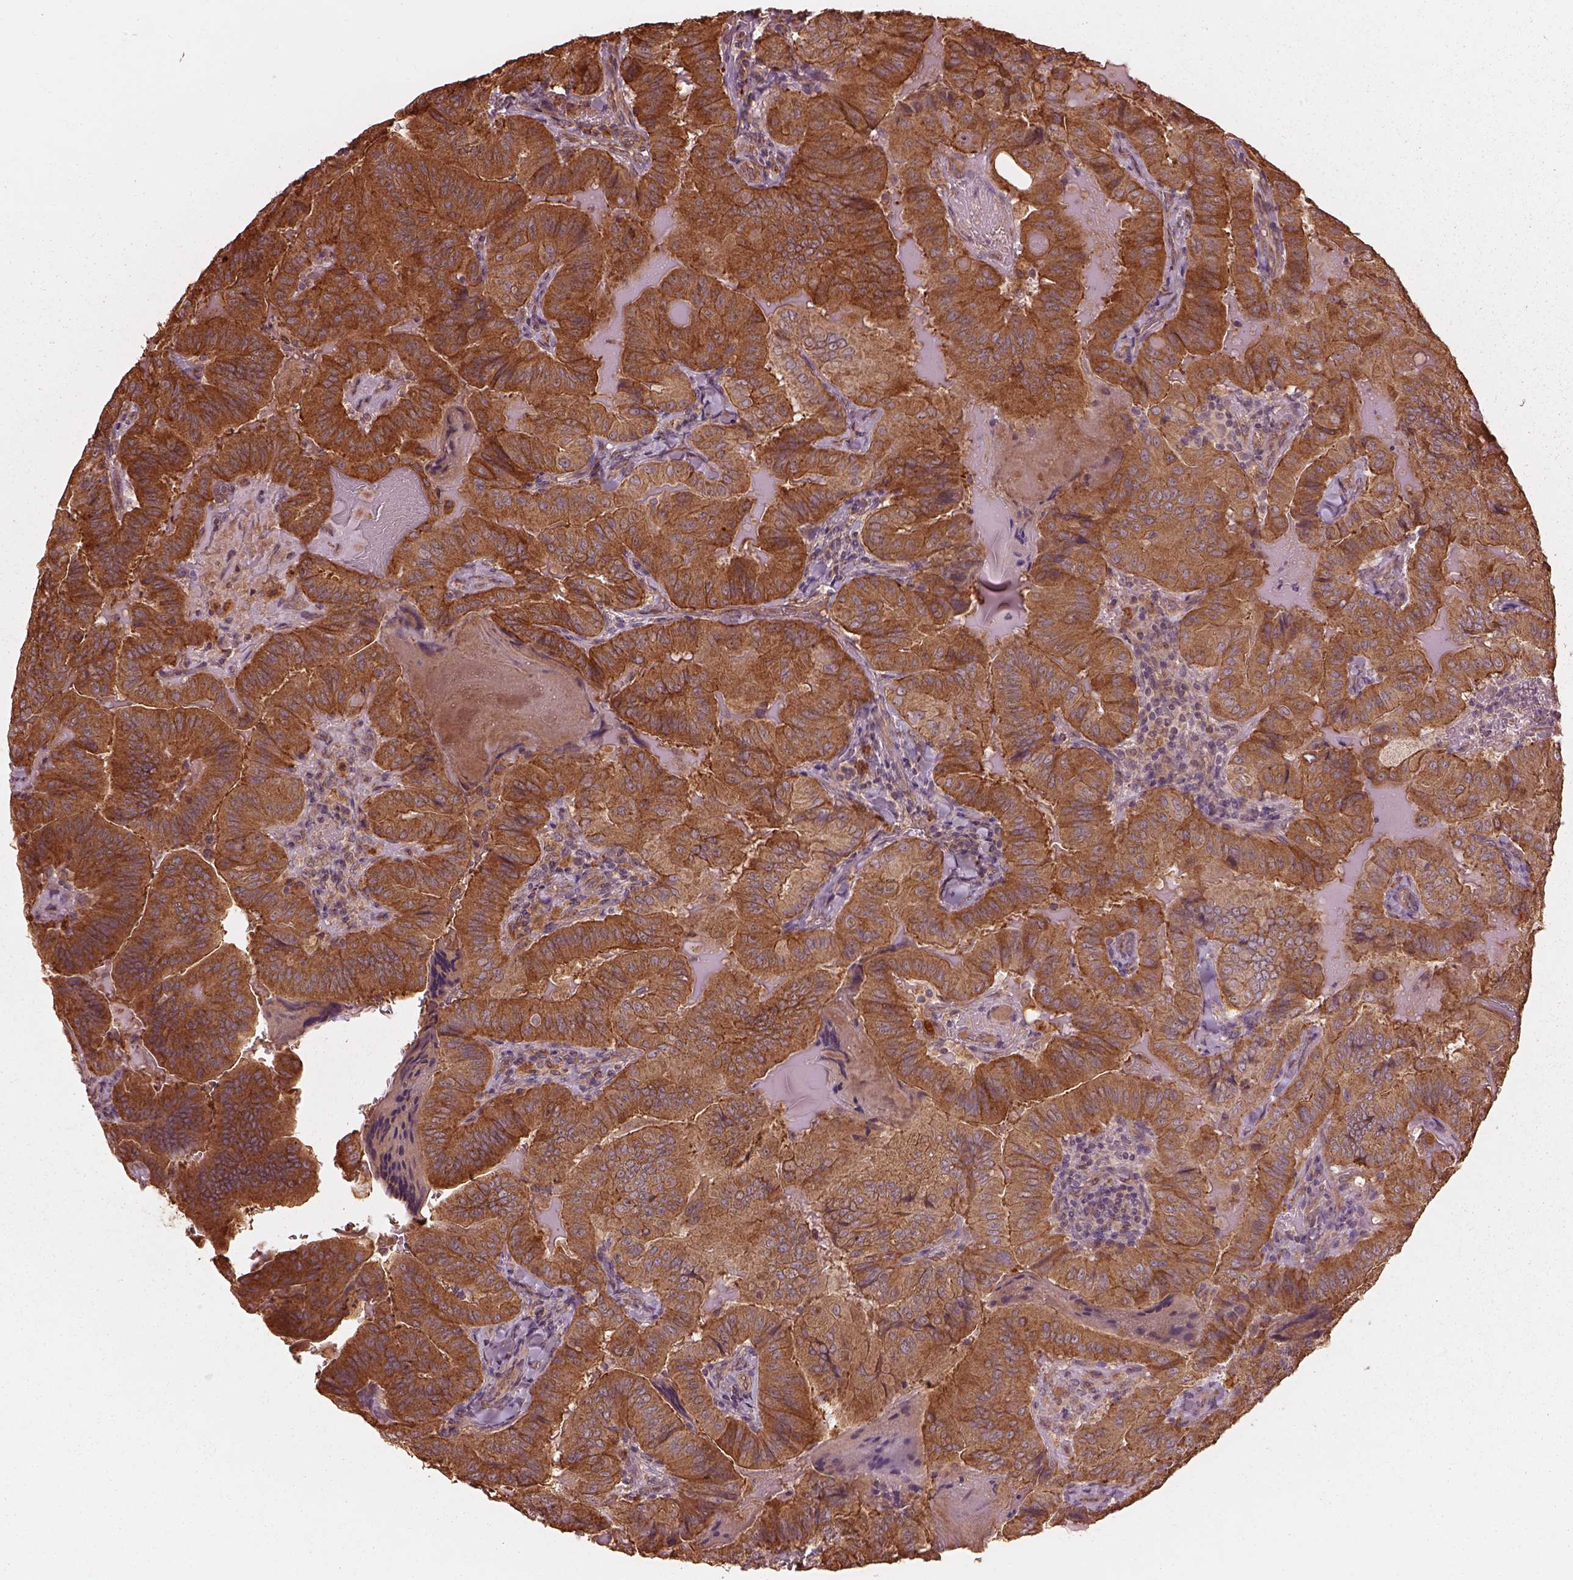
{"staining": {"intensity": "strong", "quantity": ">75%", "location": "cytoplasmic/membranous"}, "tissue": "thyroid cancer", "cell_type": "Tumor cells", "image_type": "cancer", "snomed": [{"axis": "morphology", "description": "Papillary adenocarcinoma, NOS"}, {"axis": "topography", "description": "Thyroid gland"}], "caption": "Immunohistochemical staining of papillary adenocarcinoma (thyroid) reveals high levels of strong cytoplasmic/membranous protein positivity in about >75% of tumor cells.", "gene": "METTL4", "patient": {"sex": "female", "age": 68}}